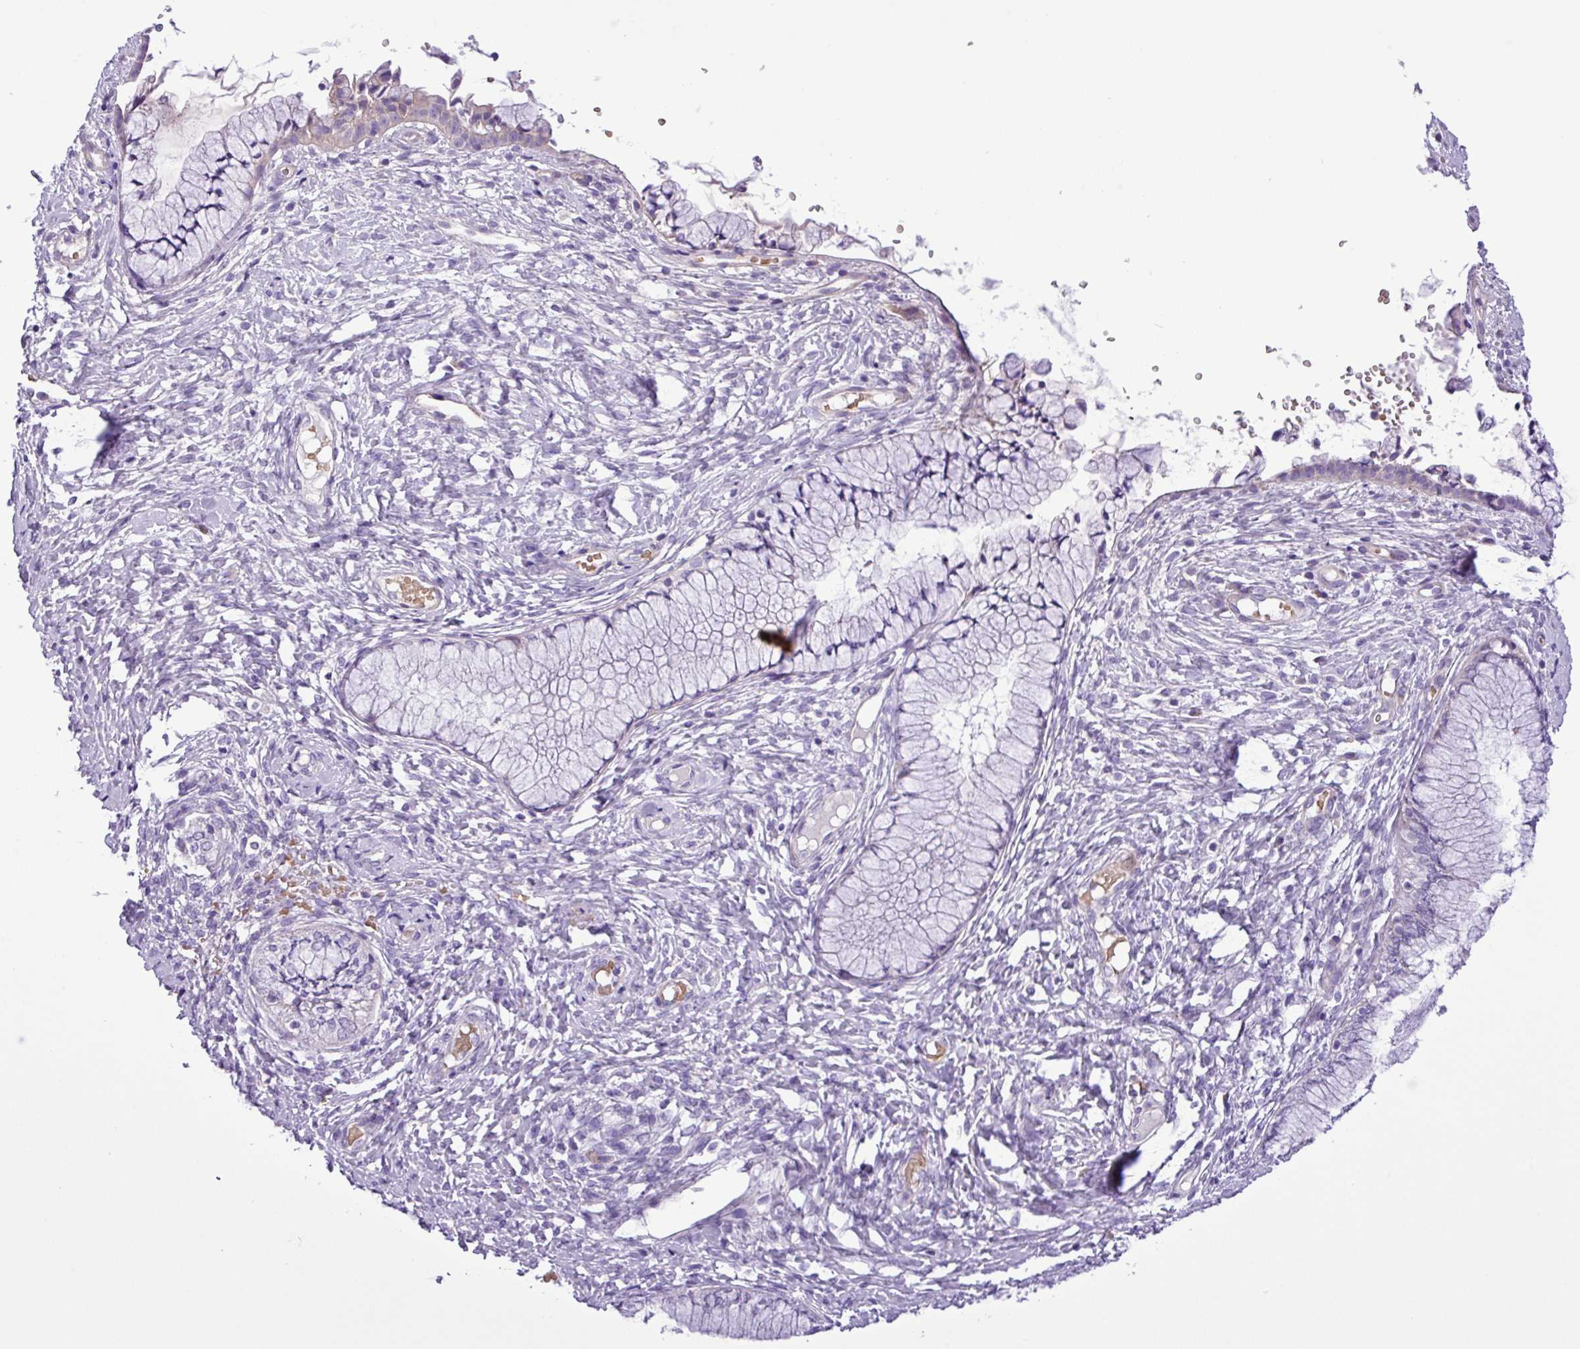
{"staining": {"intensity": "negative", "quantity": "none", "location": "none"}, "tissue": "cervix", "cell_type": "Glandular cells", "image_type": "normal", "snomed": [{"axis": "morphology", "description": "Normal tissue, NOS"}, {"axis": "topography", "description": "Cervix"}], "caption": "DAB immunohistochemical staining of normal human cervix demonstrates no significant staining in glandular cells. (DAB IHC visualized using brightfield microscopy, high magnification).", "gene": "C11orf91", "patient": {"sex": "female", "age": 42}}